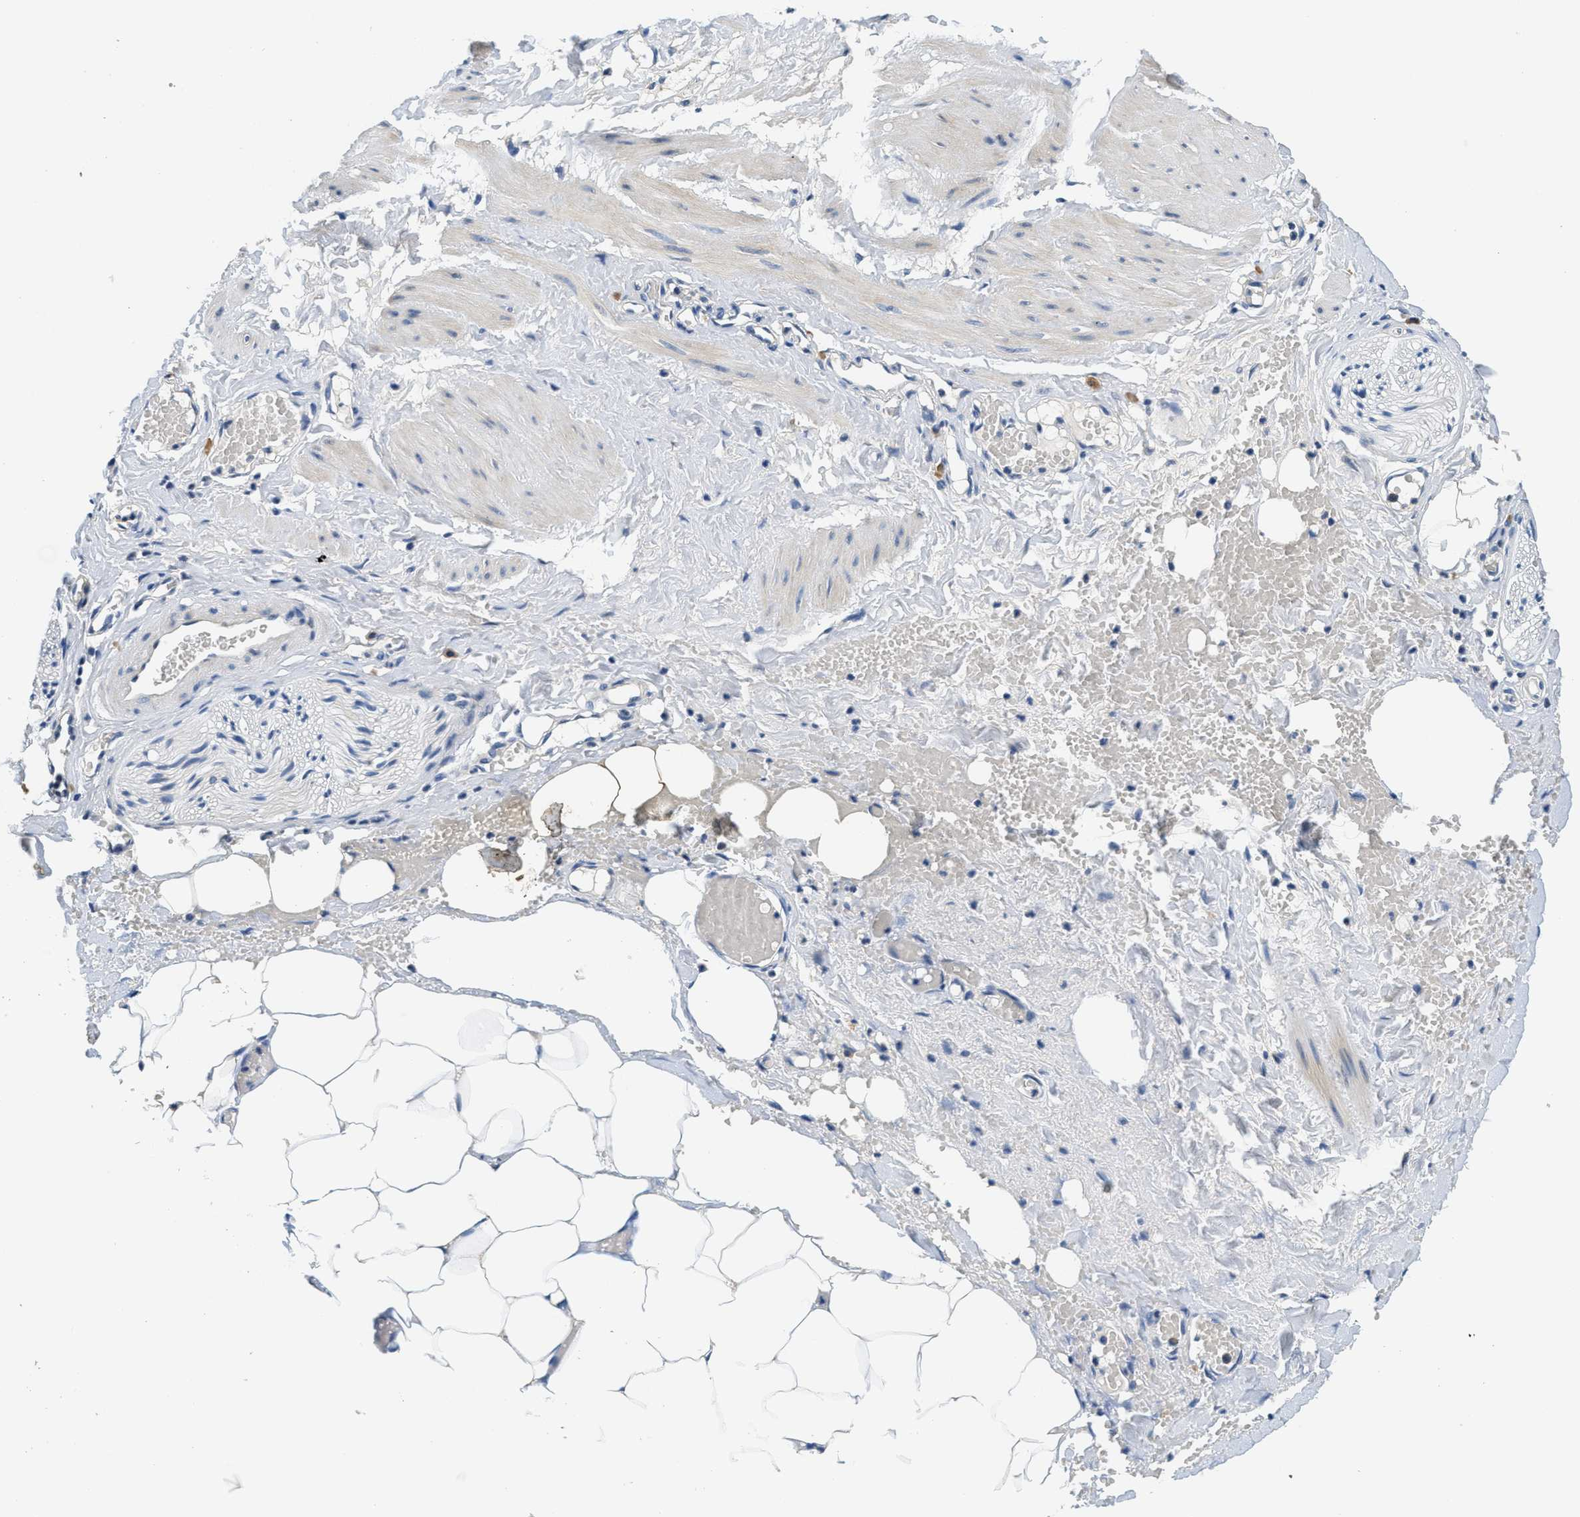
{"staining": {"intensity": "weak", "quantity": "25%-75%", "location": "cytoplasmic/membranous"}, "tissue": "adipose tissue", "cell_type": "Adipocytes", "image_type": "normal", "snomed": [{"axis": "morphology", "description": "Normal tissue, NOS"}, {"axis": "topography", "description": "Soft tissue"}, {"axis": "topography", "description": "Vascular tissue"}], "caption": "Brown immunohistochemical staining in unremarkable adipose tissue displays weak cytoplasmic/membranous staining in approximately 25%-75% of adipocytes.", "gene": "ALDH3A2", "patient": {"sex": "female", "age": 35}}